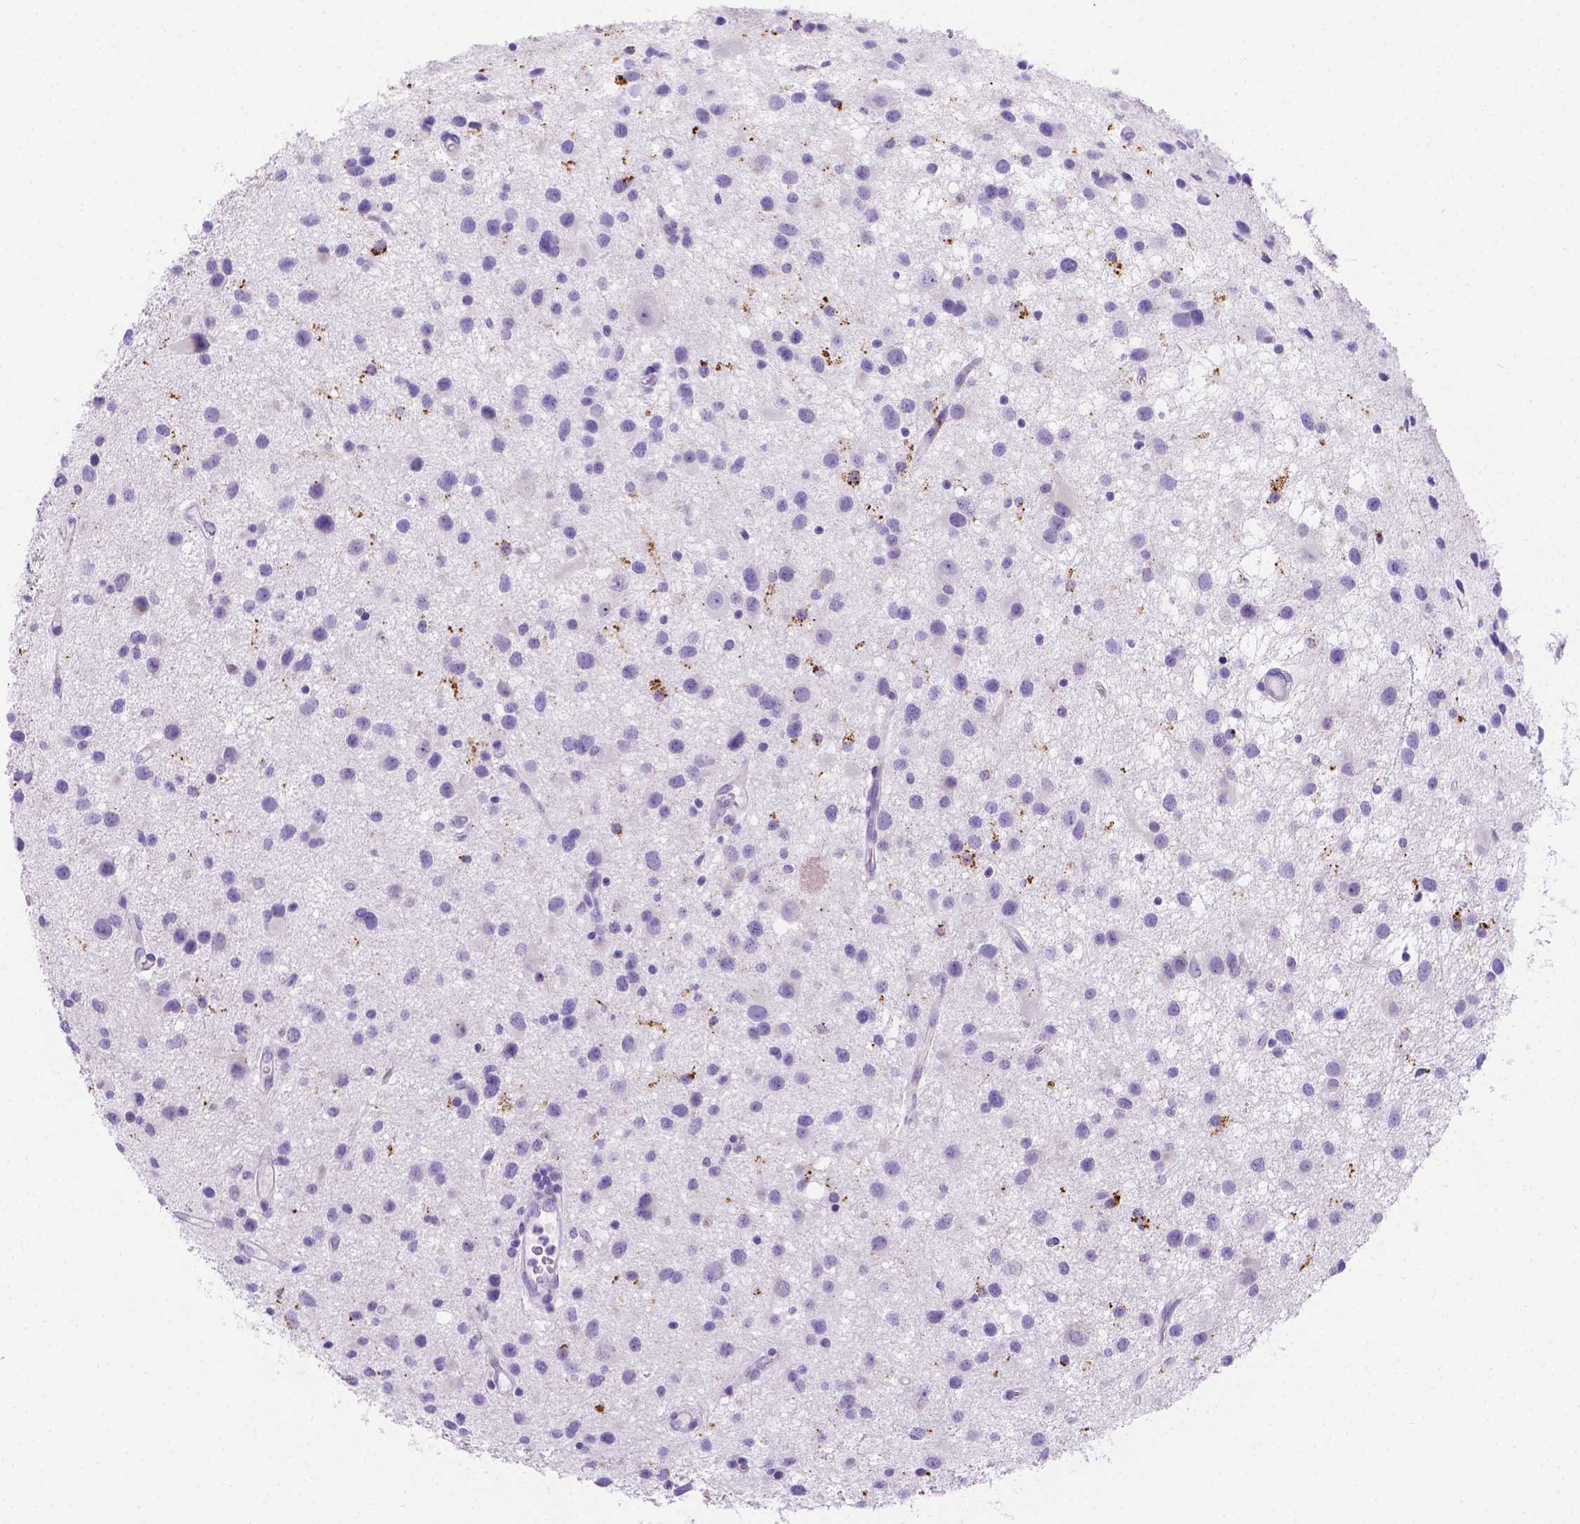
{"staining": {"intensity": "negative", "quantity": "none", "location": "none"}, "tissue": "glioma", "cell_type": "Tumor cells", "image_type": "cancer", "snomed": [{"axis": "morphology", "description": "Glioma, malignant, Low grade"}, {"axis": "topography", "description": "Brain"}], "caption": "DAB (3,3'-diaminobenzidine) immunohistochemical staining of glioma reveals no significant expression in tumor cells.", "gene": "MLN", "patient": {"sex": "female", "age": 32}}